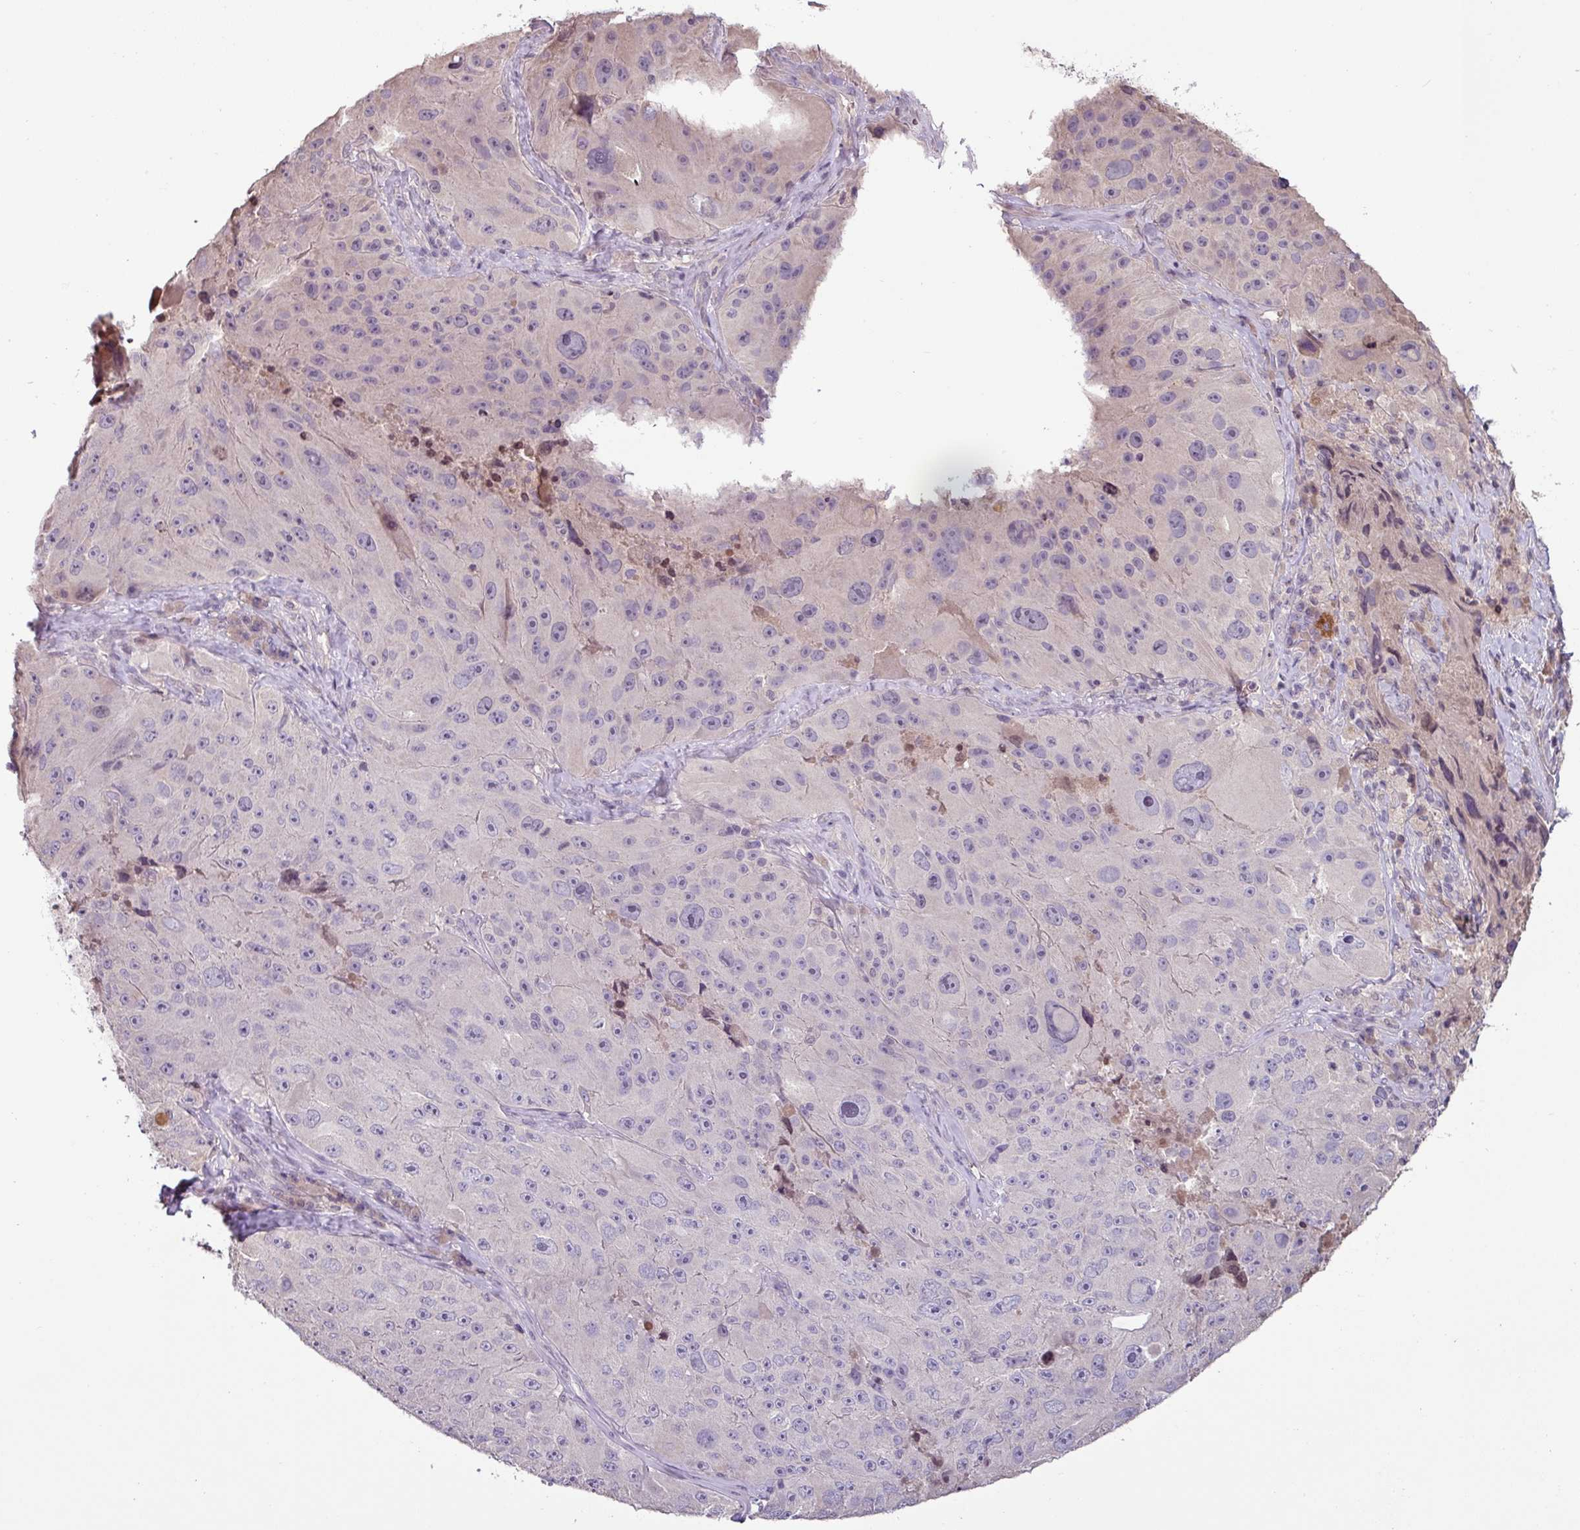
{"staining": {"intensity": "negative", "quantity": "none", "location": "none"}, "tissue": "melanoma", "cell_type": "Tumor cells", "image_type": "cancer", "snomed": [{"axis": "morphology", "description": "Malignant melanoma, Metastatic site"}, {"axis": "topography", "description": "Lymph node"}], "caption": "Immunohistochemical staining of human malignant melanoma (metastatic site) displays no significant staining in tumor cells.", "gene": "SLC5A10", "patient": {"sex": "male", "age": 62}}